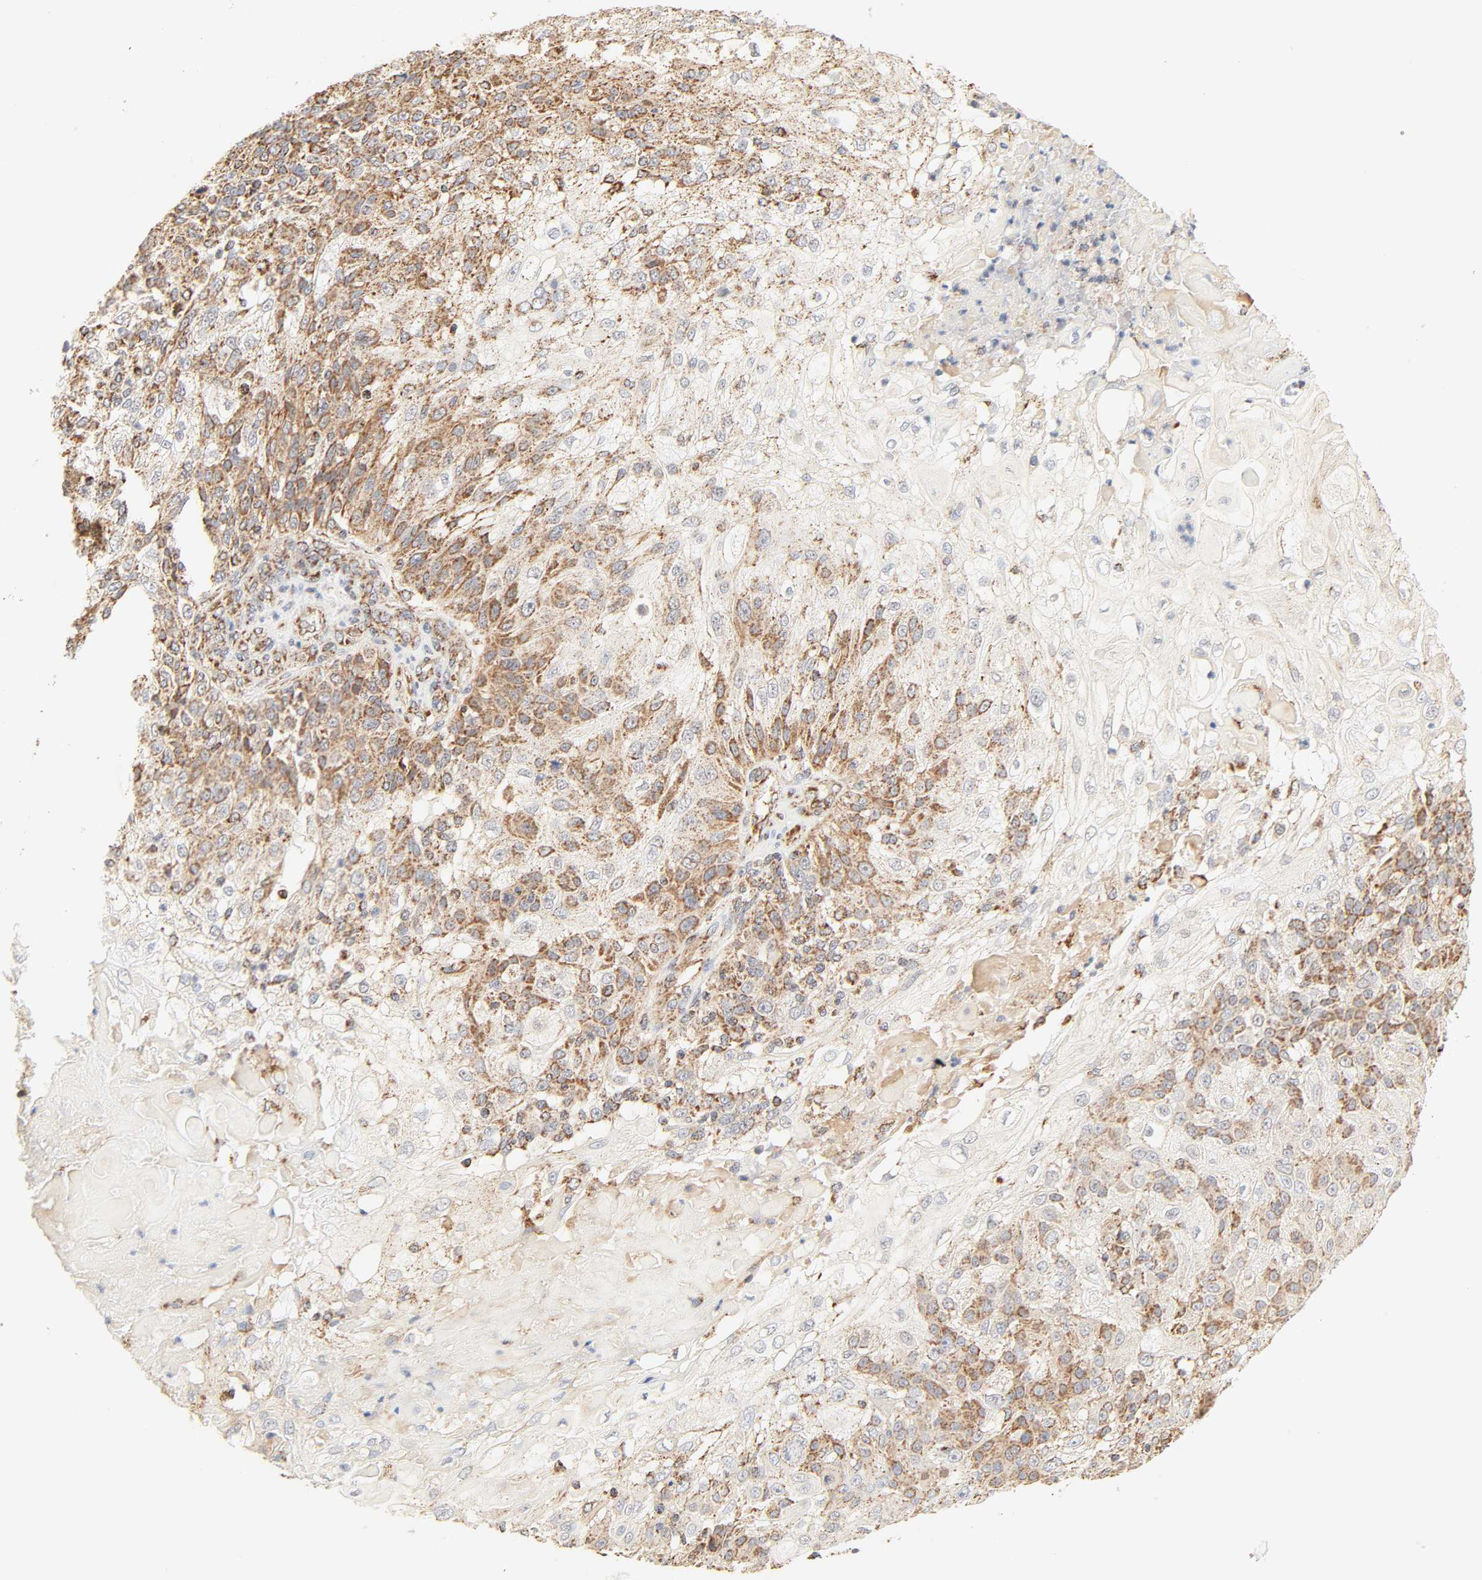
{"staining": {"intensity": "moderate", "quantity": ">75%", "location": "cytoplasmic/membranous"}, "tissue": "skin cancer", "cell_type": "Tumor cells", "image_type": "cancer", "snomed": [{"axis": "morphology", "description": "Normal tissue, NOS"}, {"axis": "morphology", "description": "Squamous cell carcinoma, NOS"}, {"axis": "topography", "description": "Skin"}], "caption": "The immunohistochemical stain shows moderate cytoplasmic/membranous staining in tumor cells of skin cancer (squamous cell carcinoma) tissue.", "gene": "ZMAT5", "patient": {"sex": "female", "age": 83}}